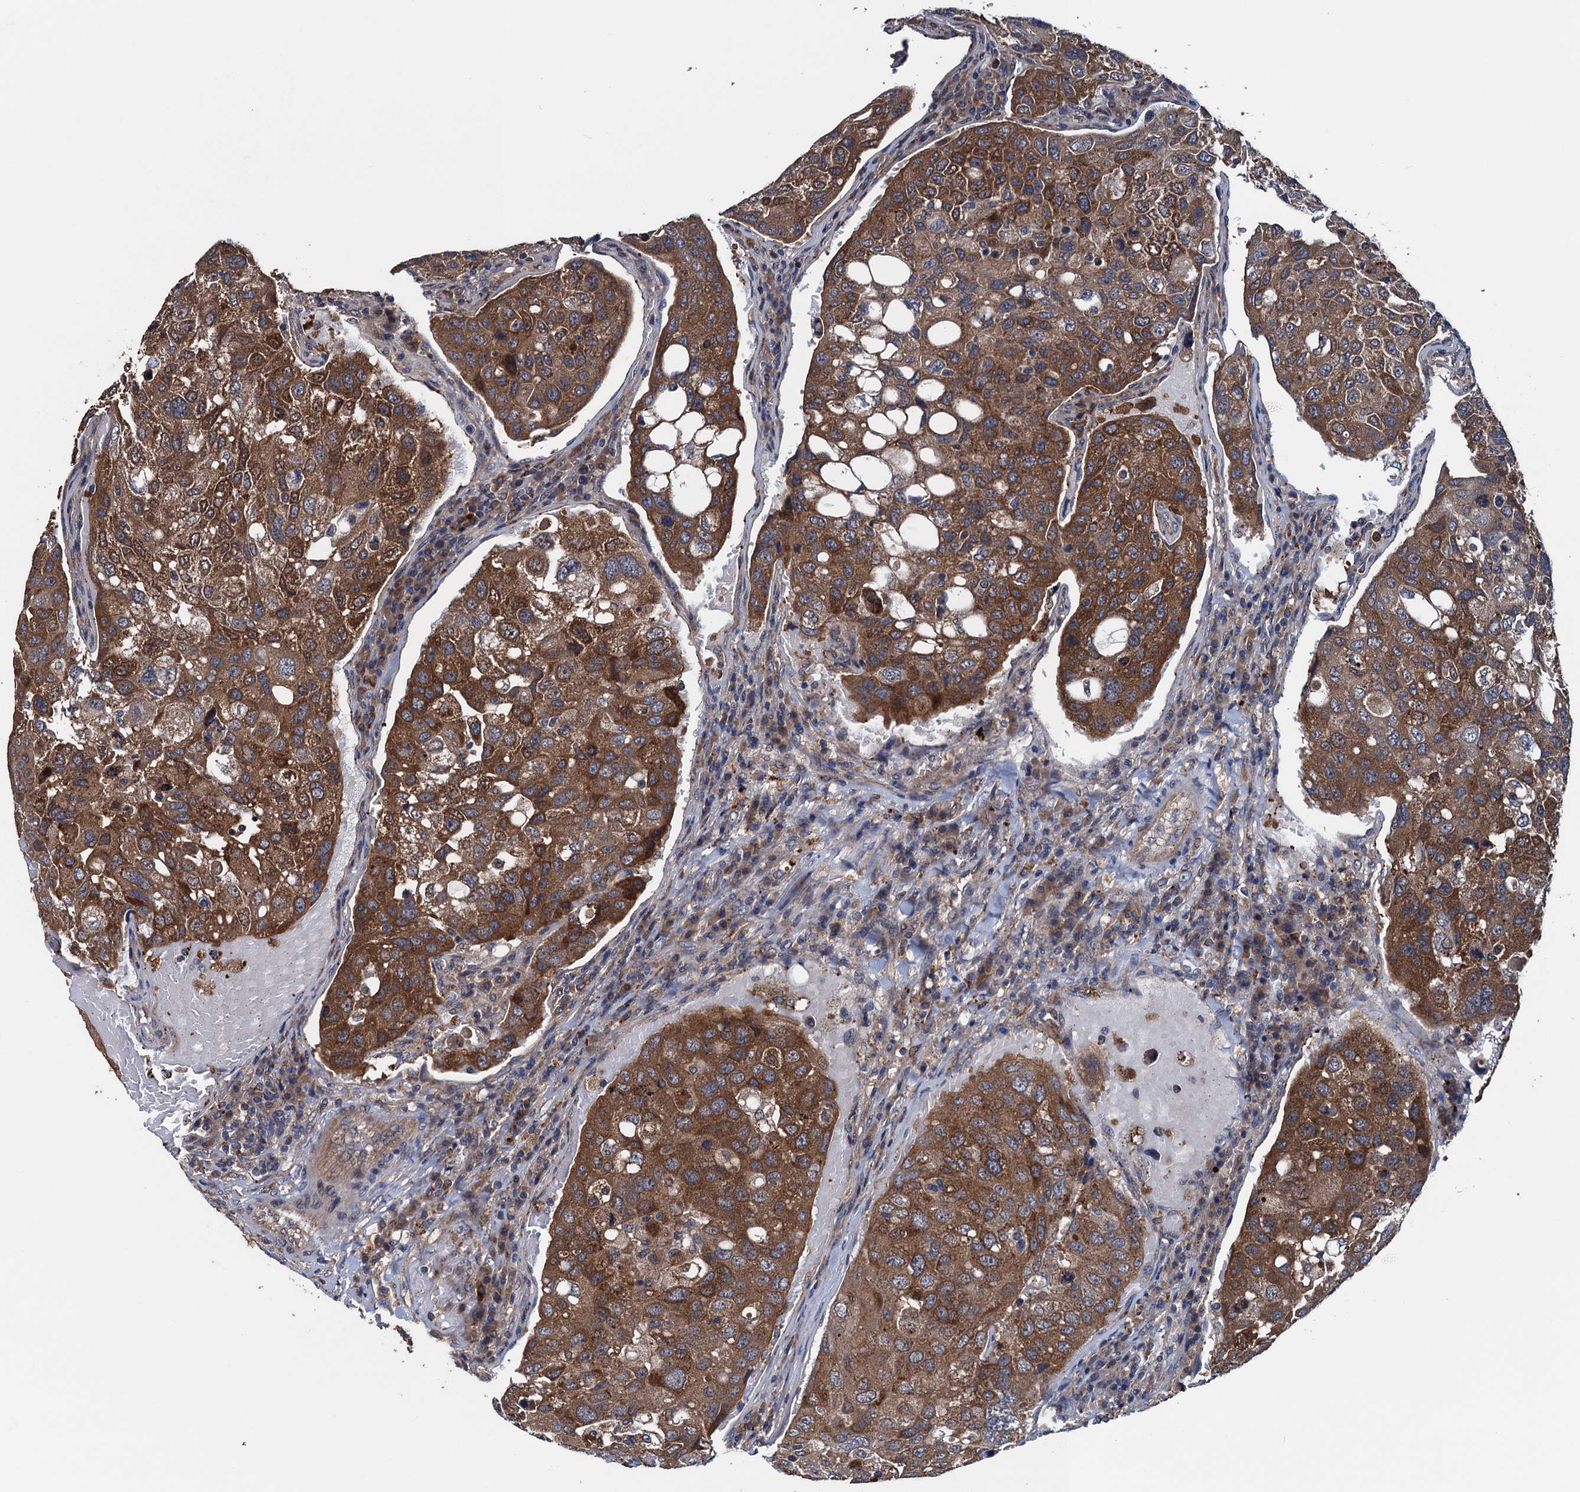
{"staining": {"intensity": "moderate", "quantity": ">75%", "location": "cytoplasmic/membranous"}, "tissue": "urothelial cancer", "cell_type": "Tumor cells", "image_type": "cancer", "snomed": [{"axis": "morphology", "description": "Urothelial carcinoma, High grade"}, {"axis": "topography", "description": "Lymph node"}, {"axis": "topography", "description": "Urinary bladder"}], "caption": "The photomicrograph reveals immunohistochemical staining of urothelial carcinoma (high-grade). There is moderate cytoplasmic/membranous staining is seen in about >75% of tumor cells.", "gene": "BLTP3B", "patient": {"sex": "male", "age": 51}}